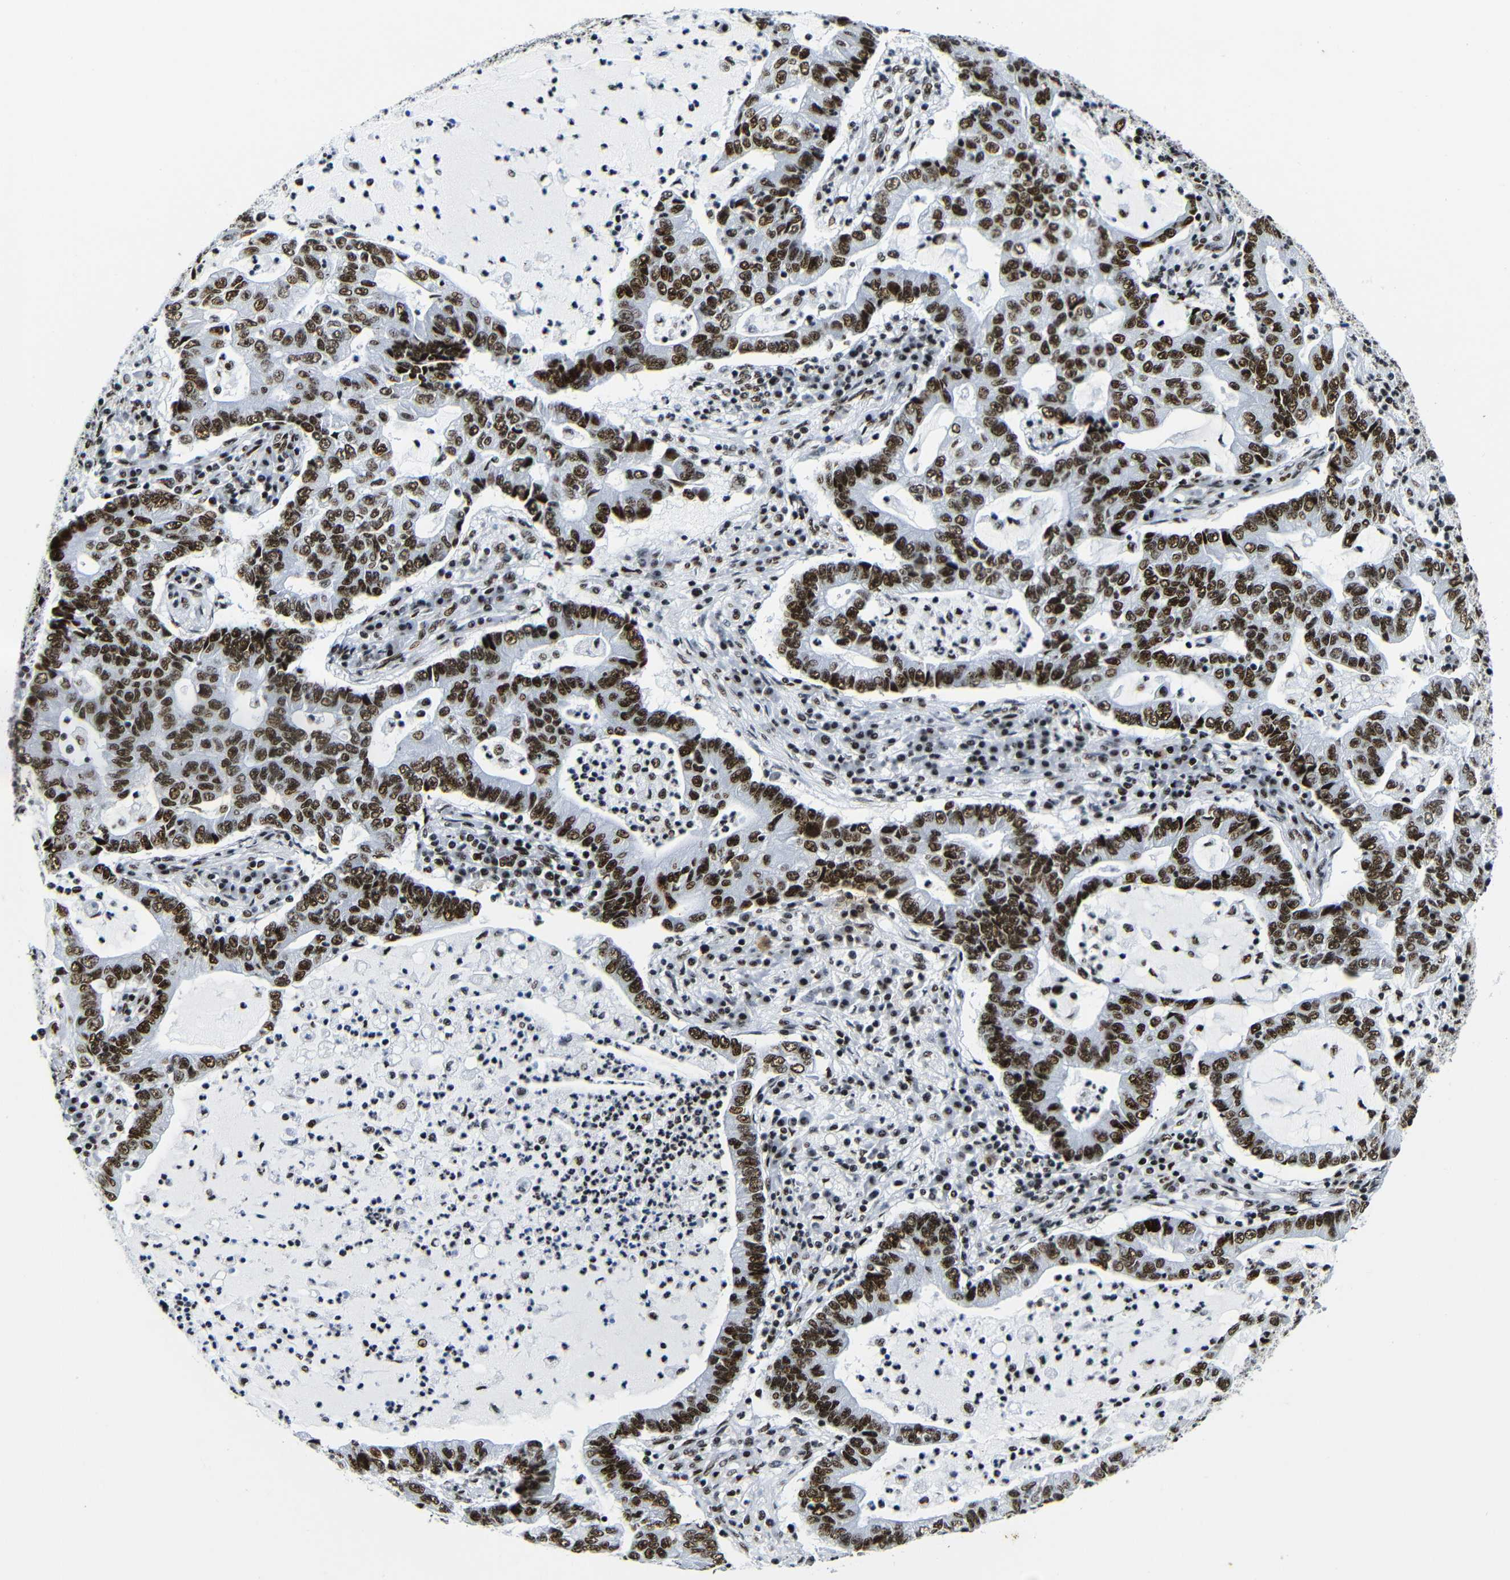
{"staining": {"intensity": "strong", "quantity": ">75%", "location": "nuclear"}, "tissue": "lung cancer", "cell_type": "Tumor cells", "image_type": "cancer", "snomed": [{"axis": "morphology", "description": "Adenocarcinoma, NOS"}, {"axis": "topography", "description": "Lung"}], "caption": "The immunohistochemical stain labels strong nuclear expression in tumor cells of lung cancer (adenocarcinoma) tissue. (DAB = brown stain, brightfield microscopy at high magnification).", "gene": "SRSF1", "patient": {"sex": "female", "age": 51}}